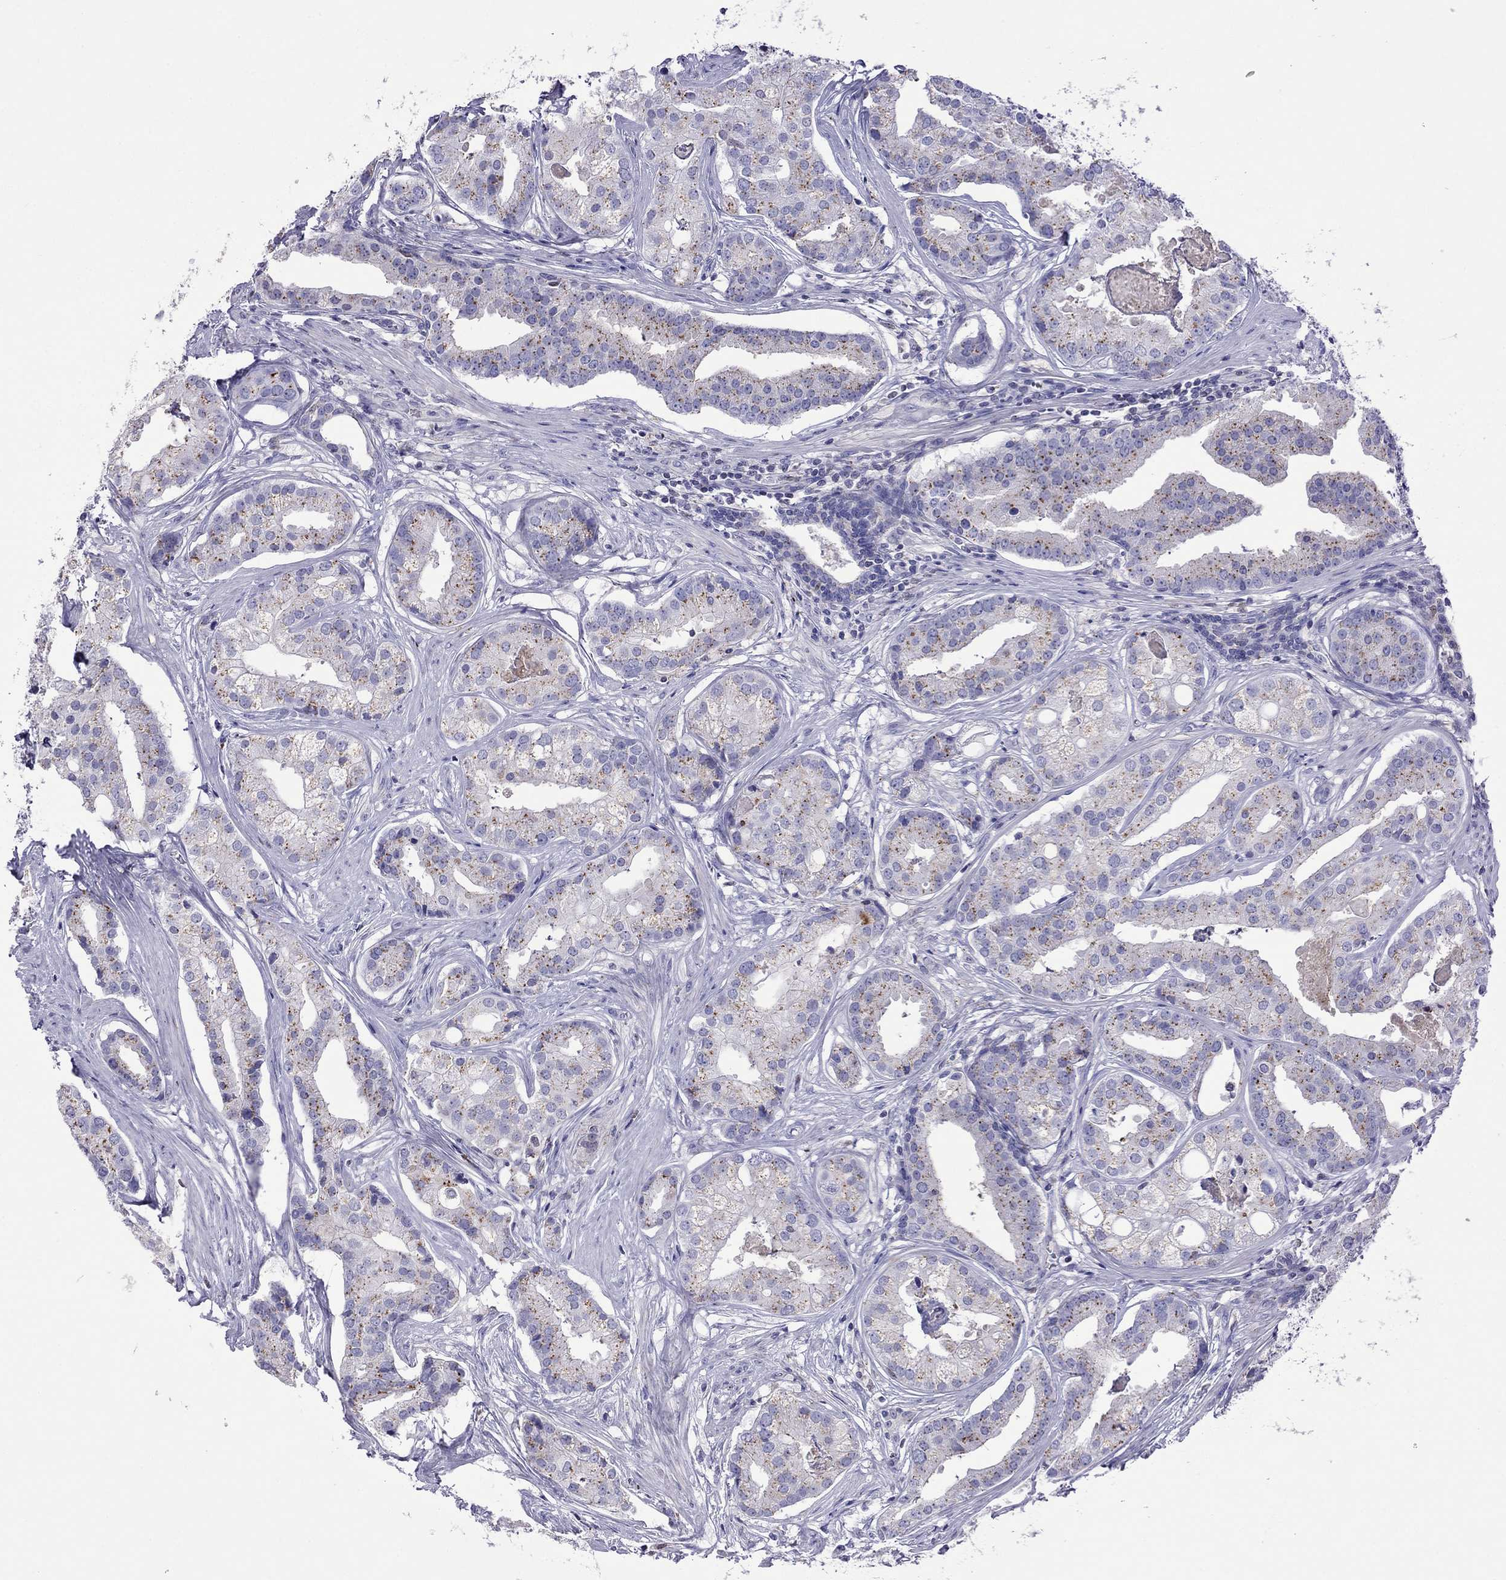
{"staining": {"intensity": "moderate", "quantity": ">75%", "location": "cytoplasmic/membranous"}, "tissue": "prostate cancer", "cell_type": "Tumor cells", "image_type": "cancer", "snomed": [{"axis": "morphology", "description": "Adenocarcinoma, NOS"}, {"axis": "topography", "description": "Prostate and seminal vesicle, NOS"}, {"axis": "topography", "description": "Prostate"}], "caption": "The histopathology image shows a brown stain indicating the presence of a protein in the cytoplasmic/membranous of tumor cells in prostate cancer.", "gene": "MPZ", "patient": {"sex": "male", "age": 44}}